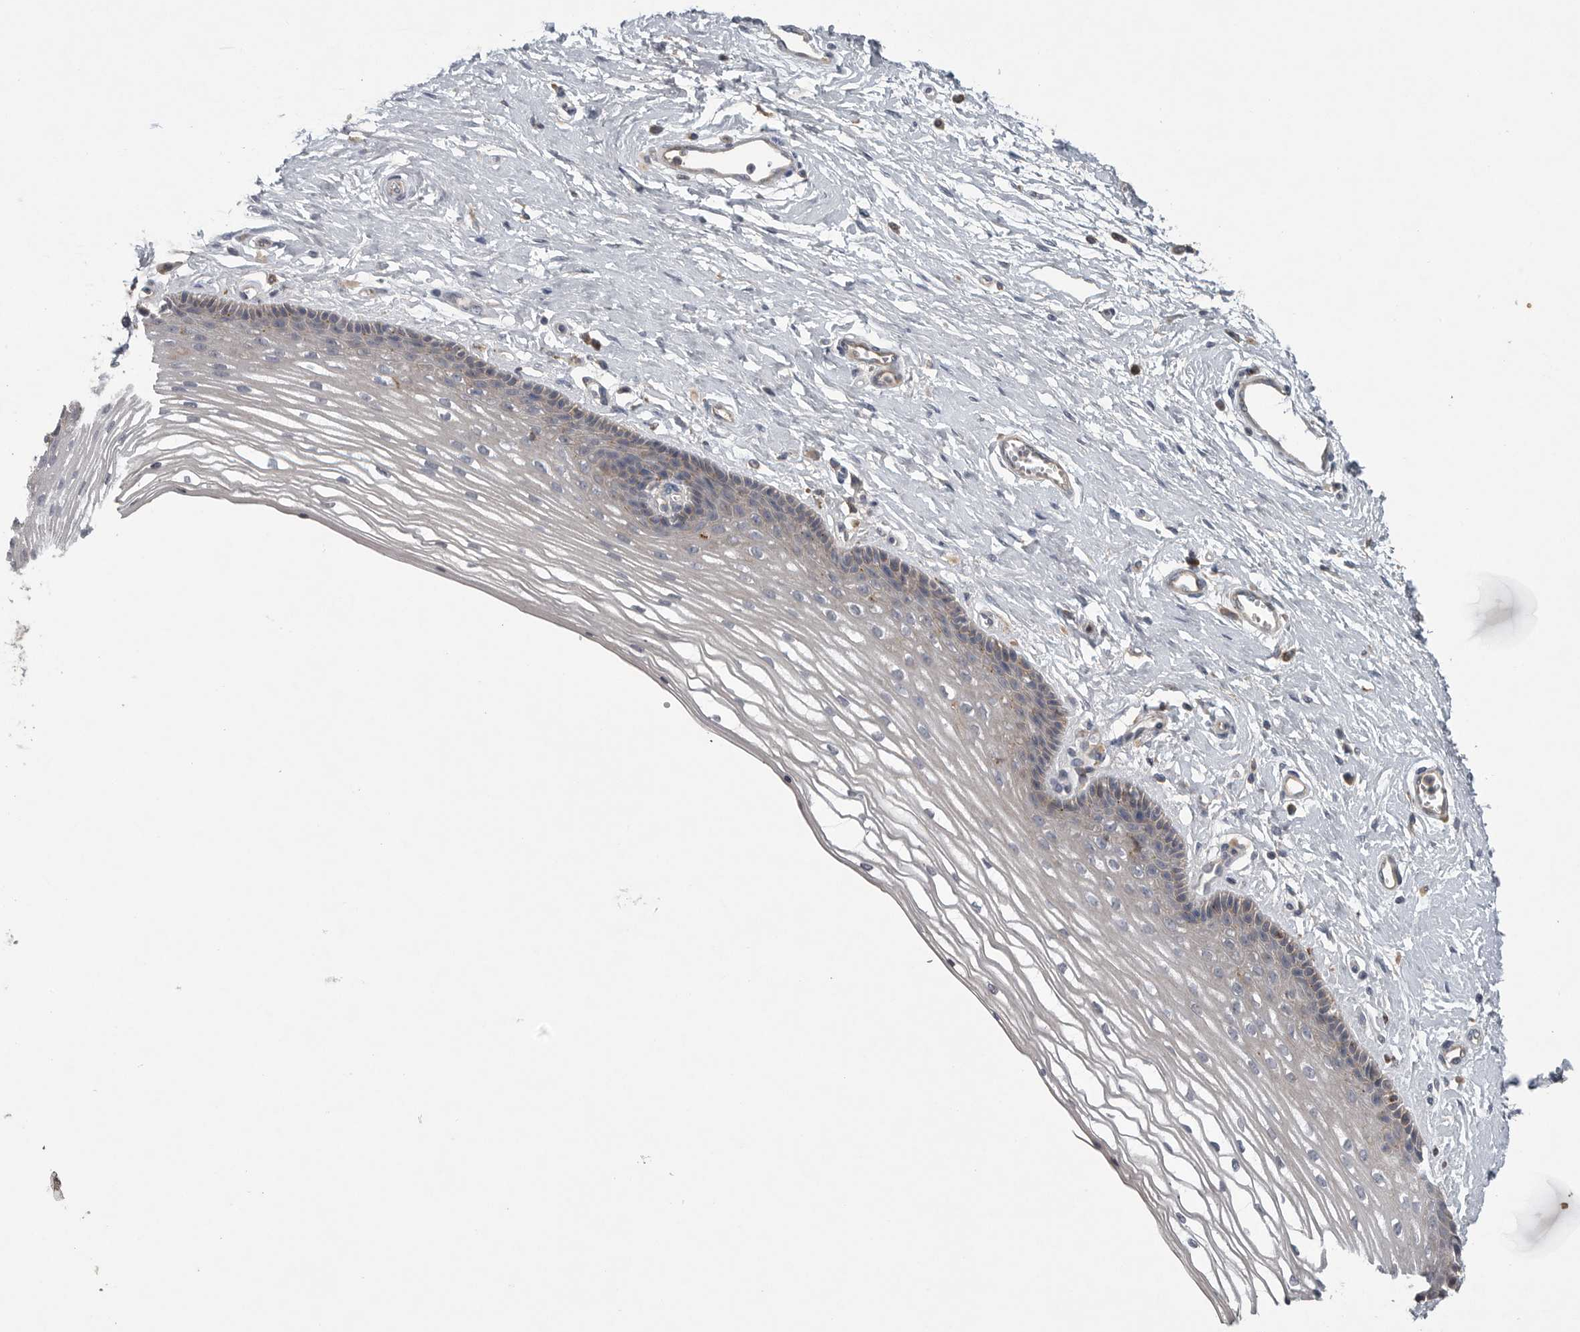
{"staining": {"intensity": "moderate", "quantity": "<25%", "location": "cytoplasmic/membranous"}, "tissue": "vagina", "cell_type": "Squamous epithelial cells", "image_type": "normal", "snomed": [{"axis": "morphology", "description": "Normal tissue, NOS"}, {"axis": "topography", "description": "Vagina"}], "caption": "A photomicrograph of vagina stained for a protein reveals moderate cytoplasmic/membranous brown staining in squamous epithelial cells. Using DAB (3,3'-diaminobenzidine) (brown) and hematoxylin (blue) stains, captured at high magnification using brightfield microscopy.", "gene": "LAMTOR3", "patient": {"sex": "female", "age": 46}}